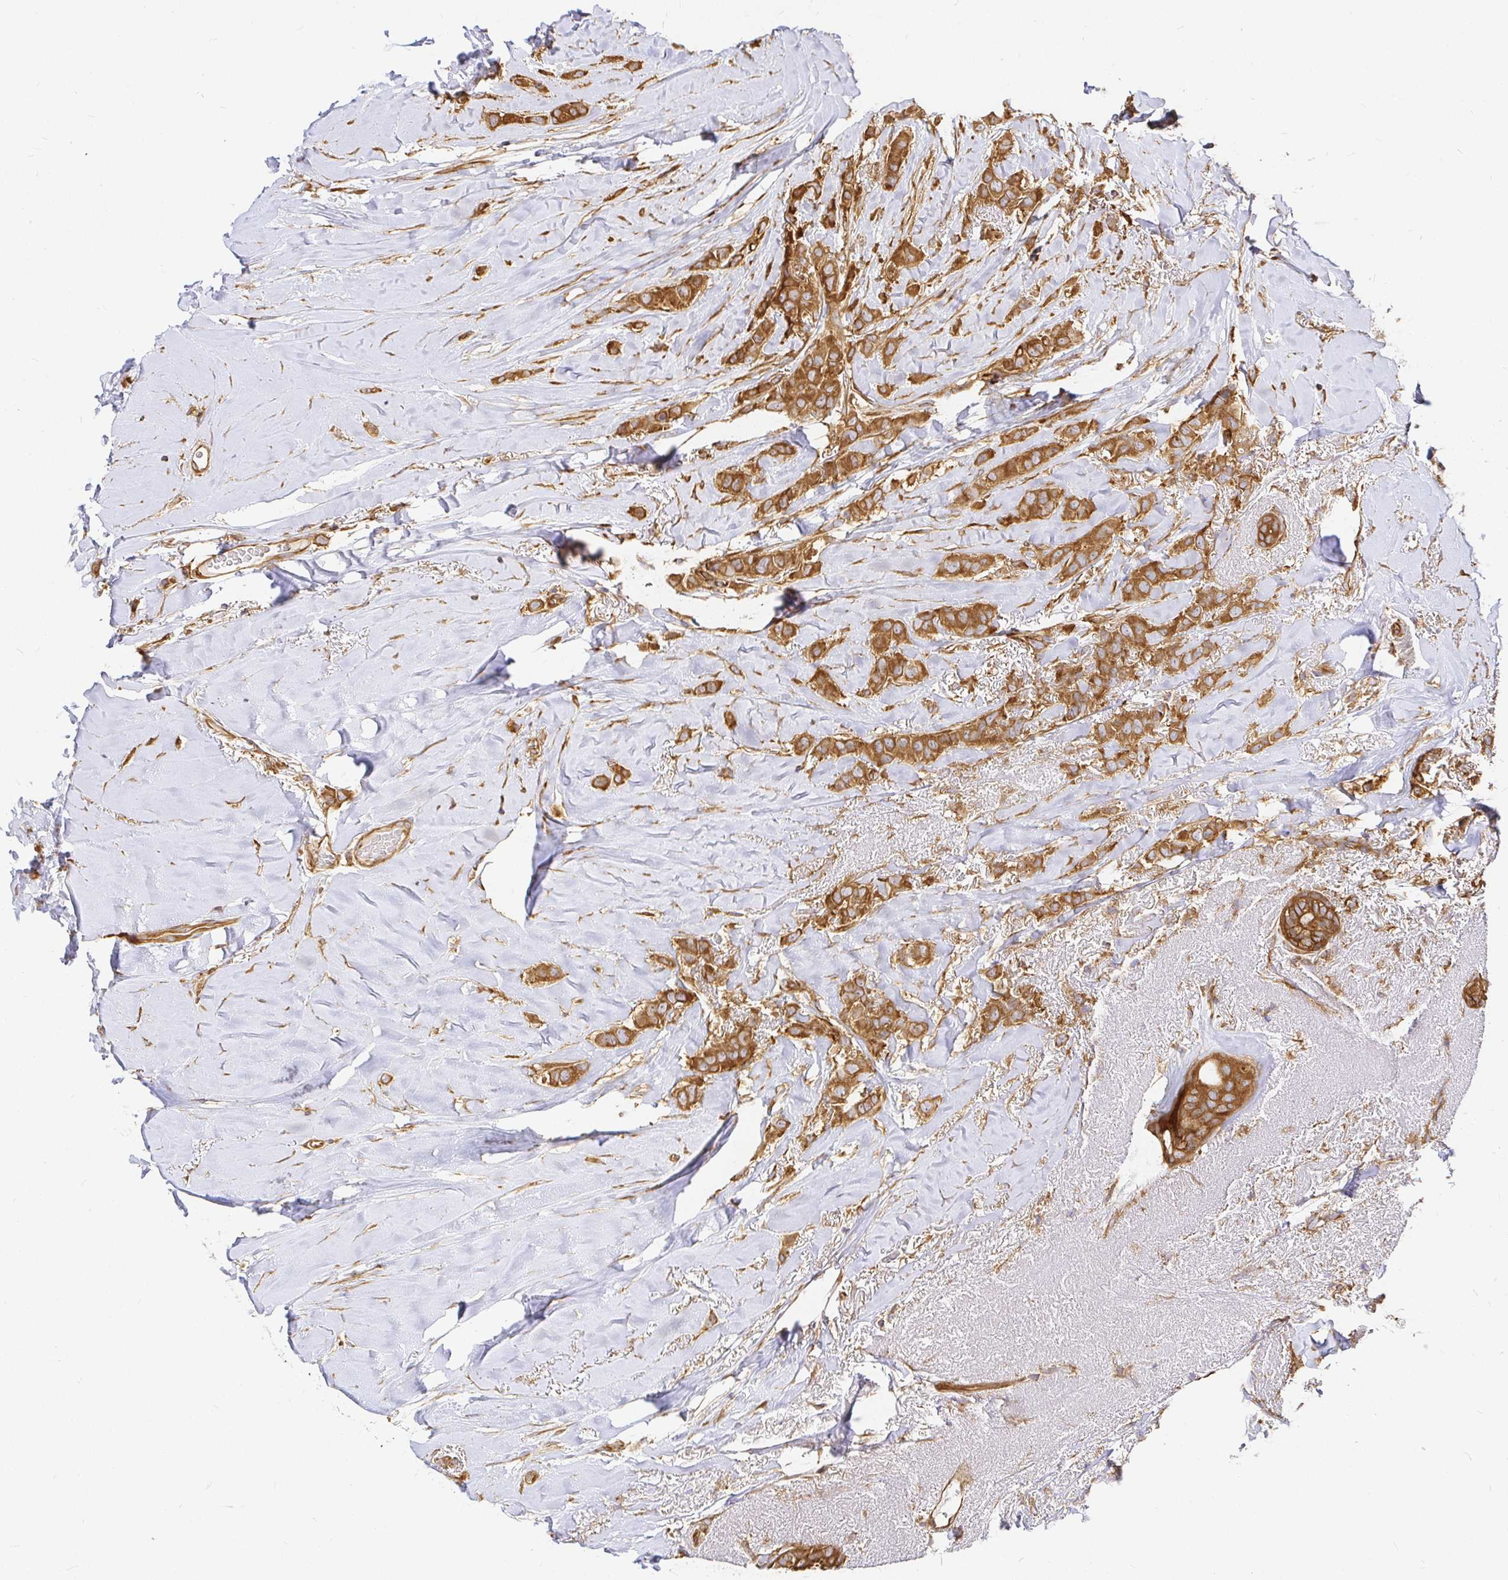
{"staining": {"intensity": "strong", "quantity": ">75%", "location": "cytoplasmic/membranous"}, "tissue": "breast cancer", "cell_type": "Tumor cells", "image_type": "cancer", "snomed": [{"axis": "morphology", "description": "Lobular carcinoma"}, {"axis": "topography", "description": "Breast"}], "caption": "Immunohistochemical staining of human breast lobular carcinoma reveals high levels of strong cytoplasmic/membranous staining in approximately >75% of tumor cells.", "gene": "KIF5B", "patient": {"sex": "female", "age": 66}}